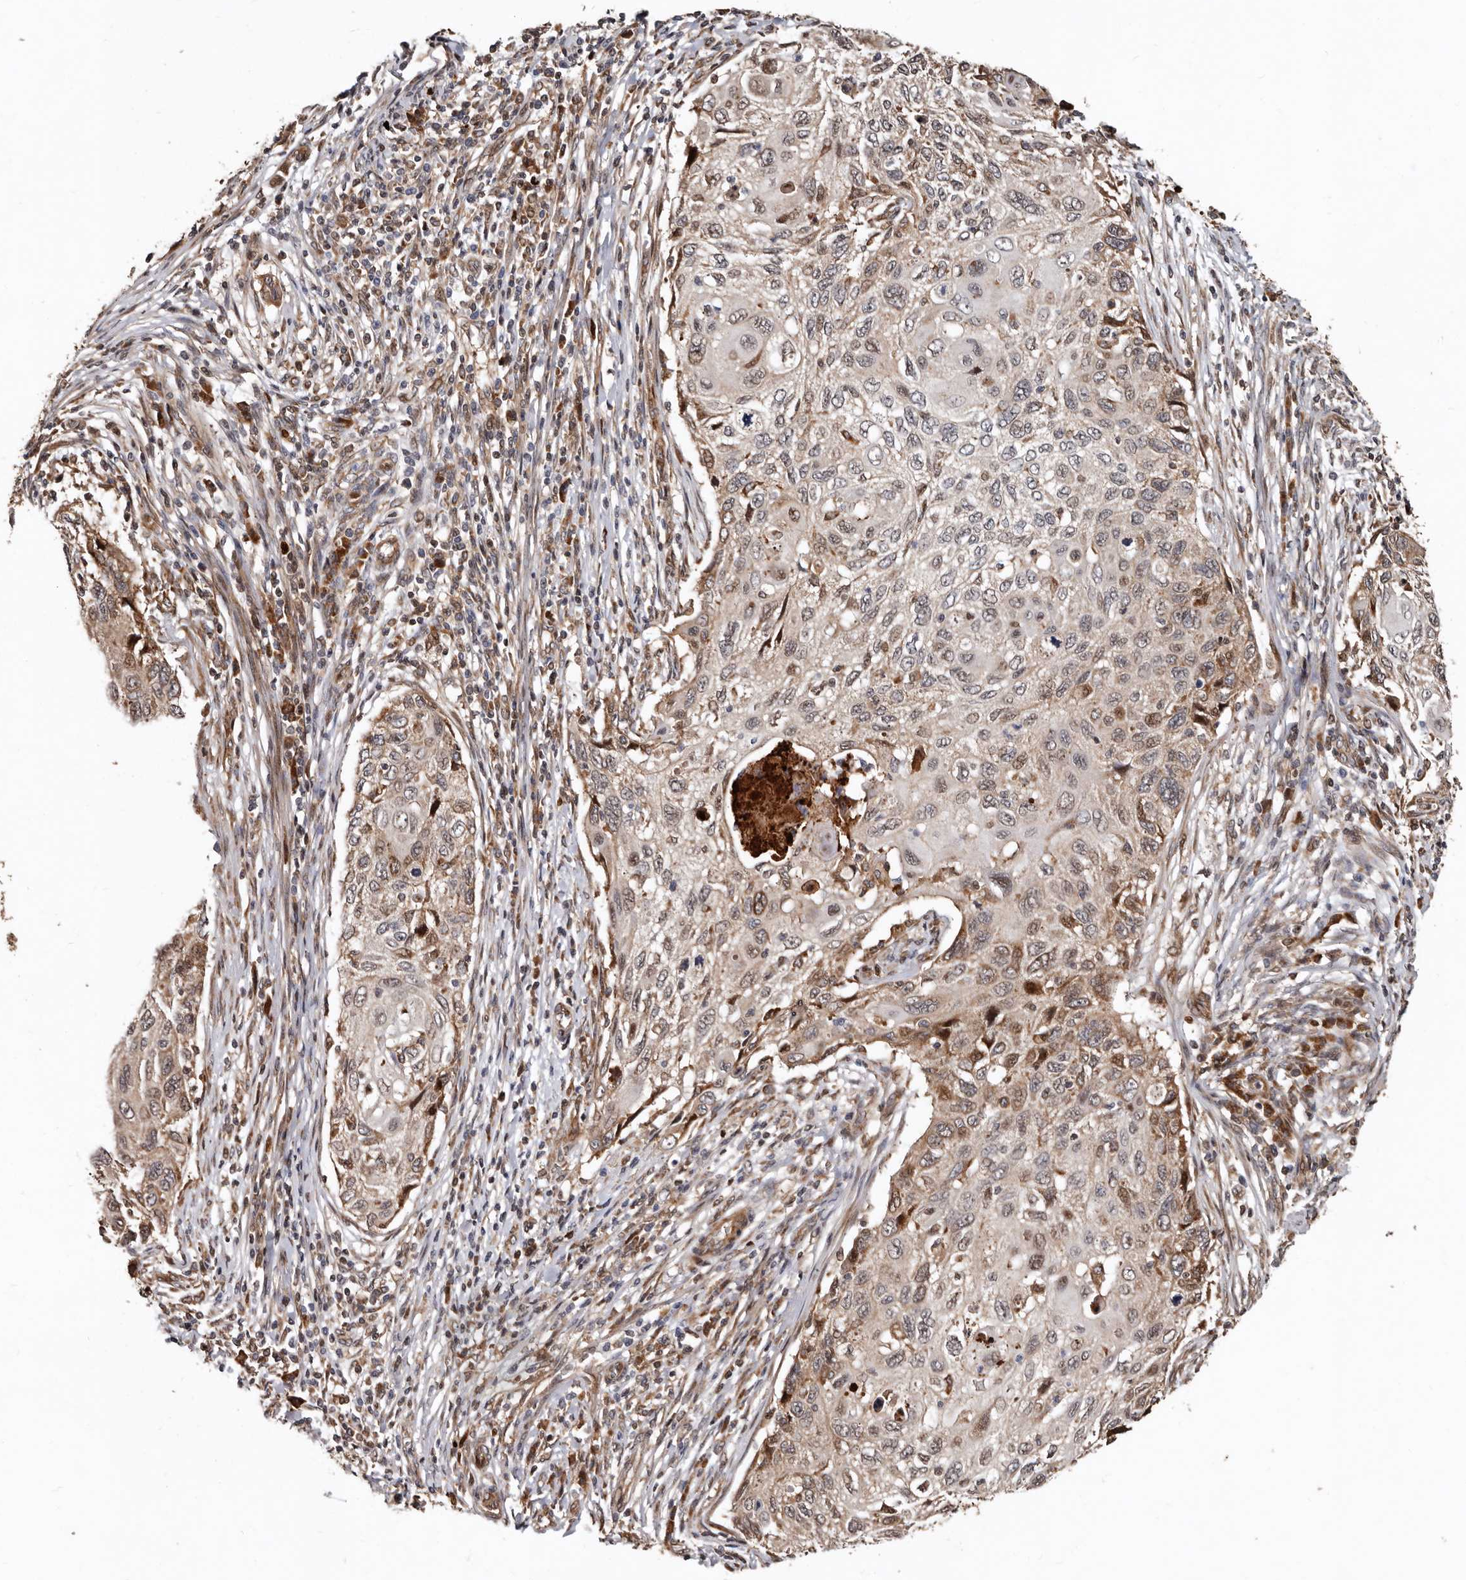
{"staining": {"intensity": "weak", "quantity": "<25%", "location": "cytoplasmic/membranous,nuclear"}, "tissue": "cervical cancer", "cell_type": "Tumor cells", "image_type": "cancer", "snomed": [{"axis": "morphology", "description": "Squamous cell carcinoma, NOS"}, {"axis": "topography", "description": "Cervix"}], "caption": "IHC of cervical cancer (squamous cell carcinoma) shows no expression in tumor cells. The staining is performed using DAB (3,3'-diaminobenzidine) brown chromogen with nuclei counter-stained in using hematoxylin.", "gene": "WEE2", "patient": {"sex": "female", "age": 70}}